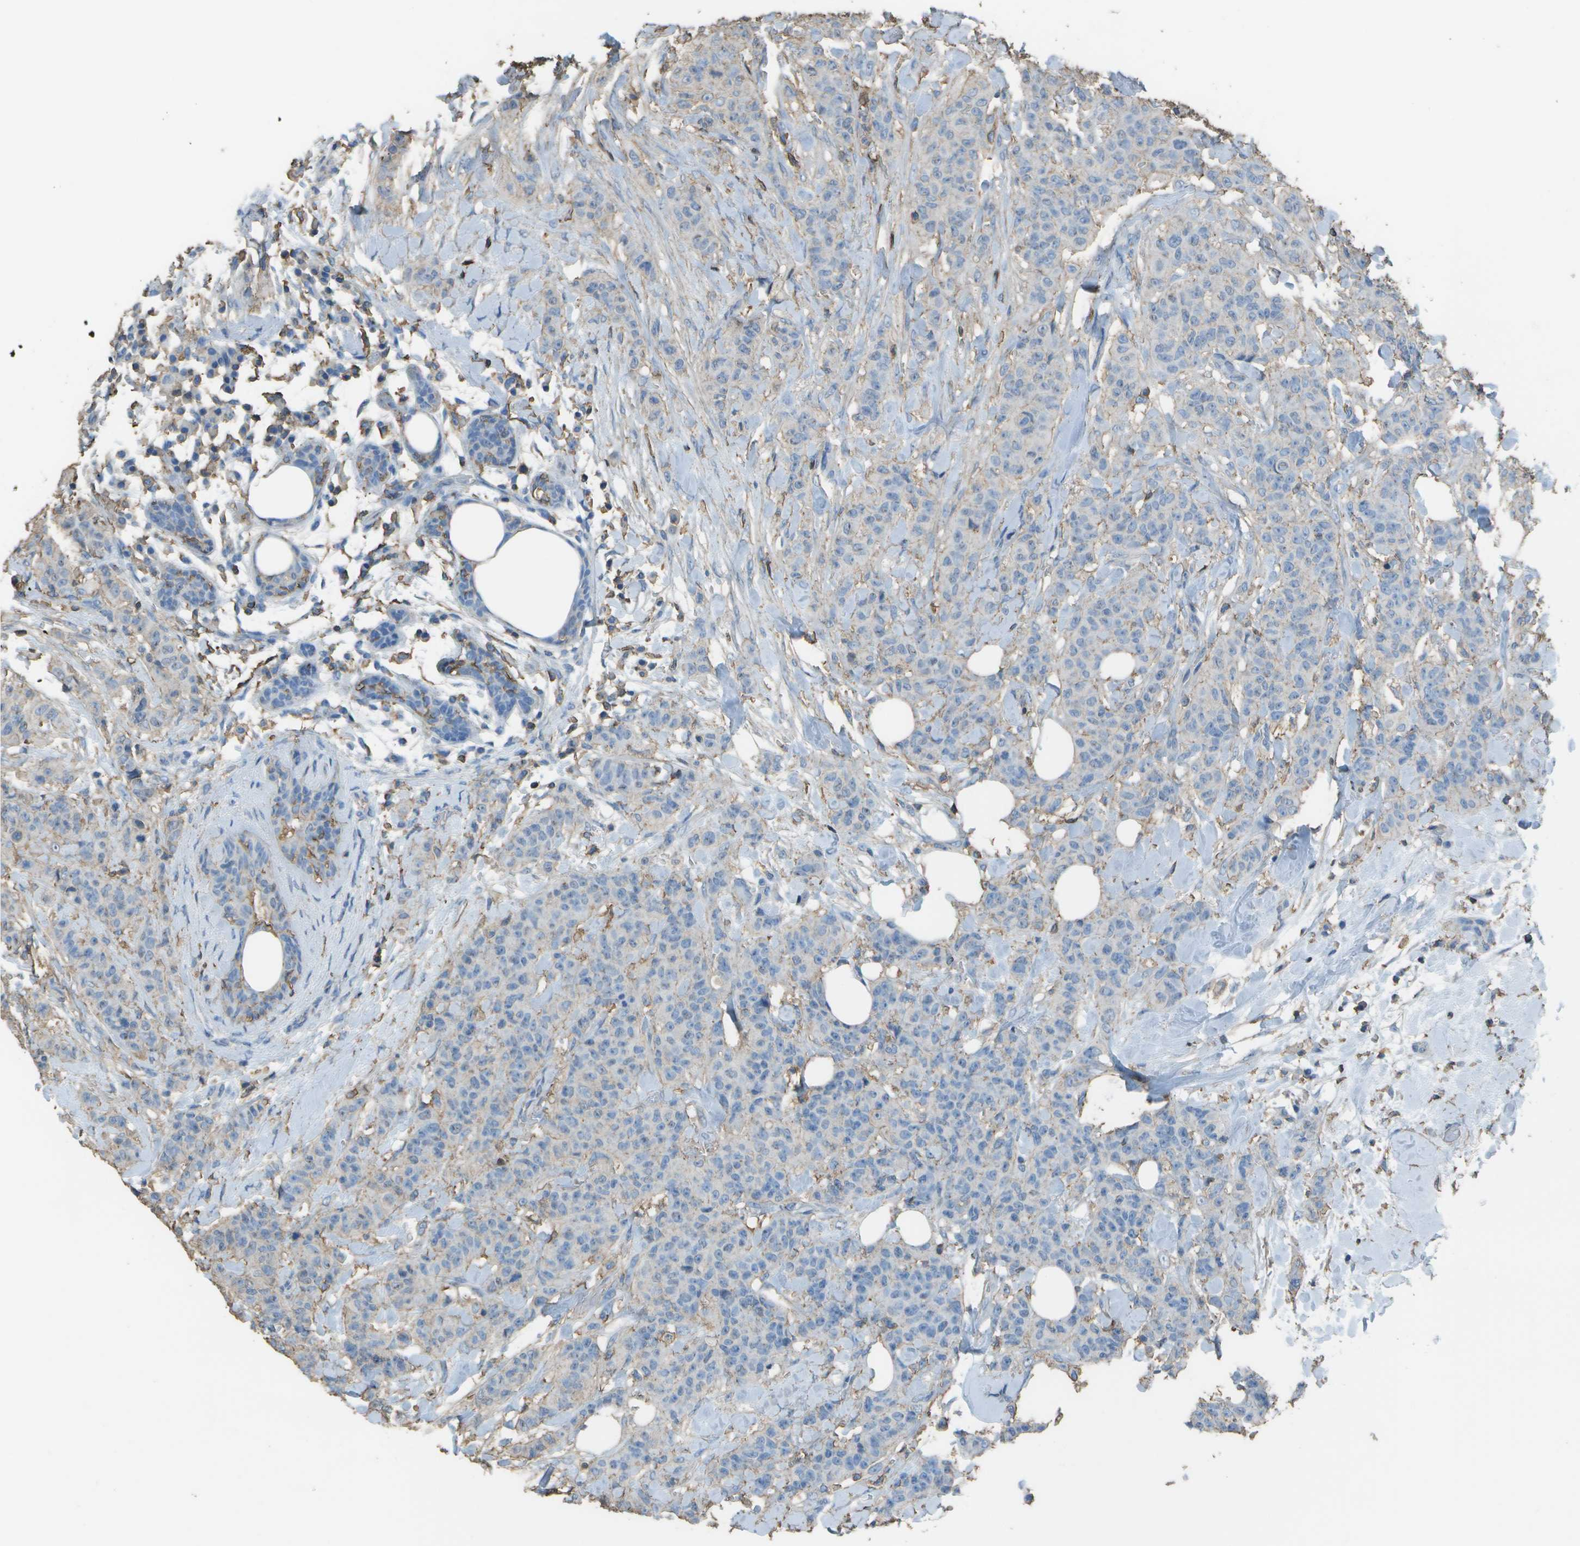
{"staining": {"intensity": "negative", "quantity": "none", "location": "none"}, "tissue": "breast cancer", "cell_type": "Tumor cells", "image_type": "cancer", "snomed": [{"axis": "morphology", "description": "Normal tissue, NOS"}, {"axis": "morphology", "description": "Duct carcinoma"}, {"axis": "topography", "description": "Breast"}], "caption": "This histopathology image is of breast infiltrating ductal carcinoma stained with IHC to label a protein in brown with the nuclei are counter-stained blue. There is no expression in tumor cells.", "gene": "CYP4F11", "patient": {"sex": "female", "age": 40}}